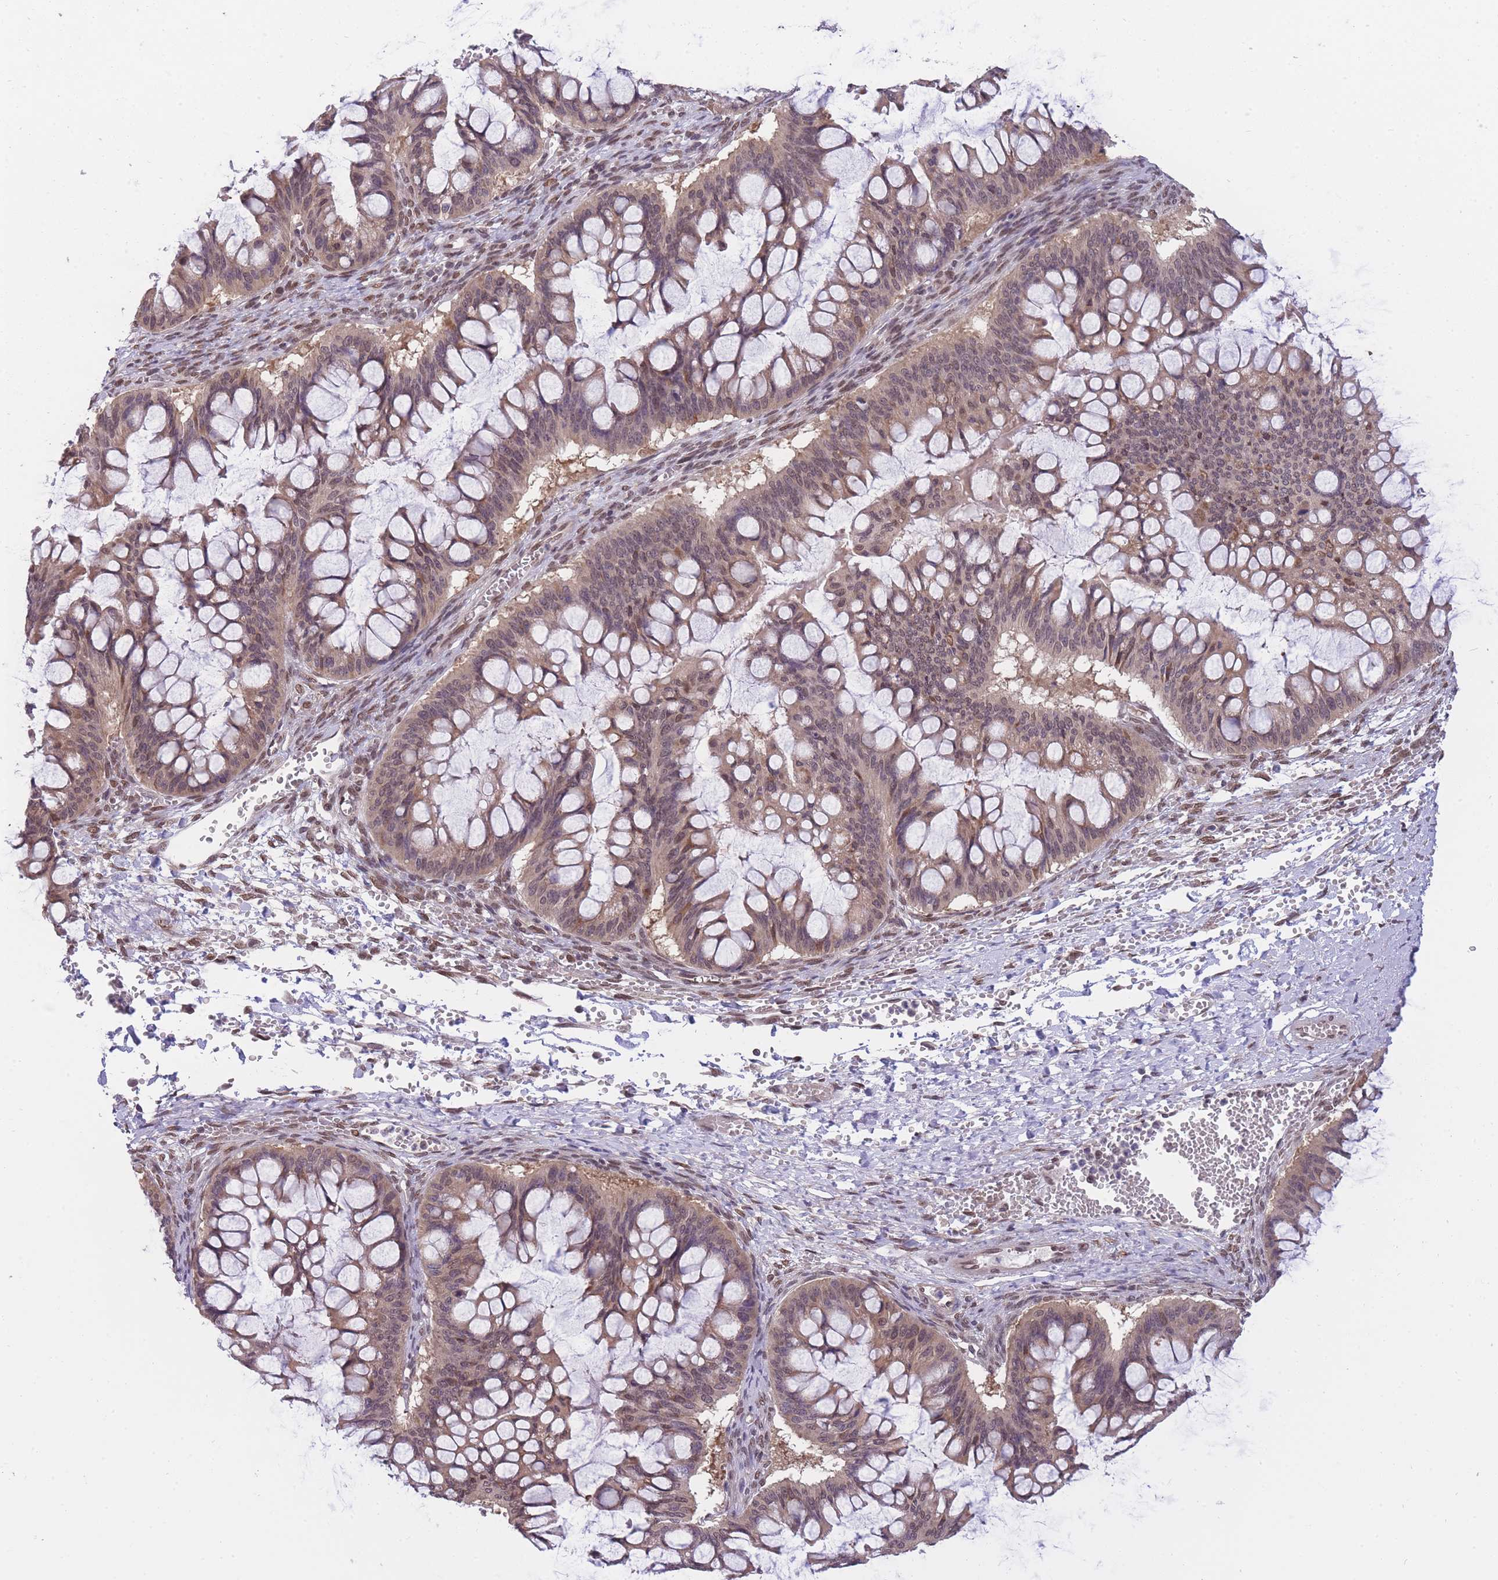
{"staining": {"intensity": "weak", "quantity": ">75%", "location": "cytoplasmic/membranous,nuclear"}, "tissue": "ovarian cancer", "cell_type": "Tumor cells", "image_type": "cancer", "snomed": [{"axis": "morphology", "description": "Cystadenocarcinoma, mucinous, NOS"}, {"axis": "topography", "description": "Ovary"}], "caption": "Weak cytoplasmic/membranous and nuclear expression is appreciated in about >75% of tumor cells in ovarian cancer. The protein of interest is stained brown, and the nuclei are stained in blue (DAB IHC with brightfield microscopy, high magnification).", "gene": "CDIP1", "patient": {"sex": "female", "age": 73}}